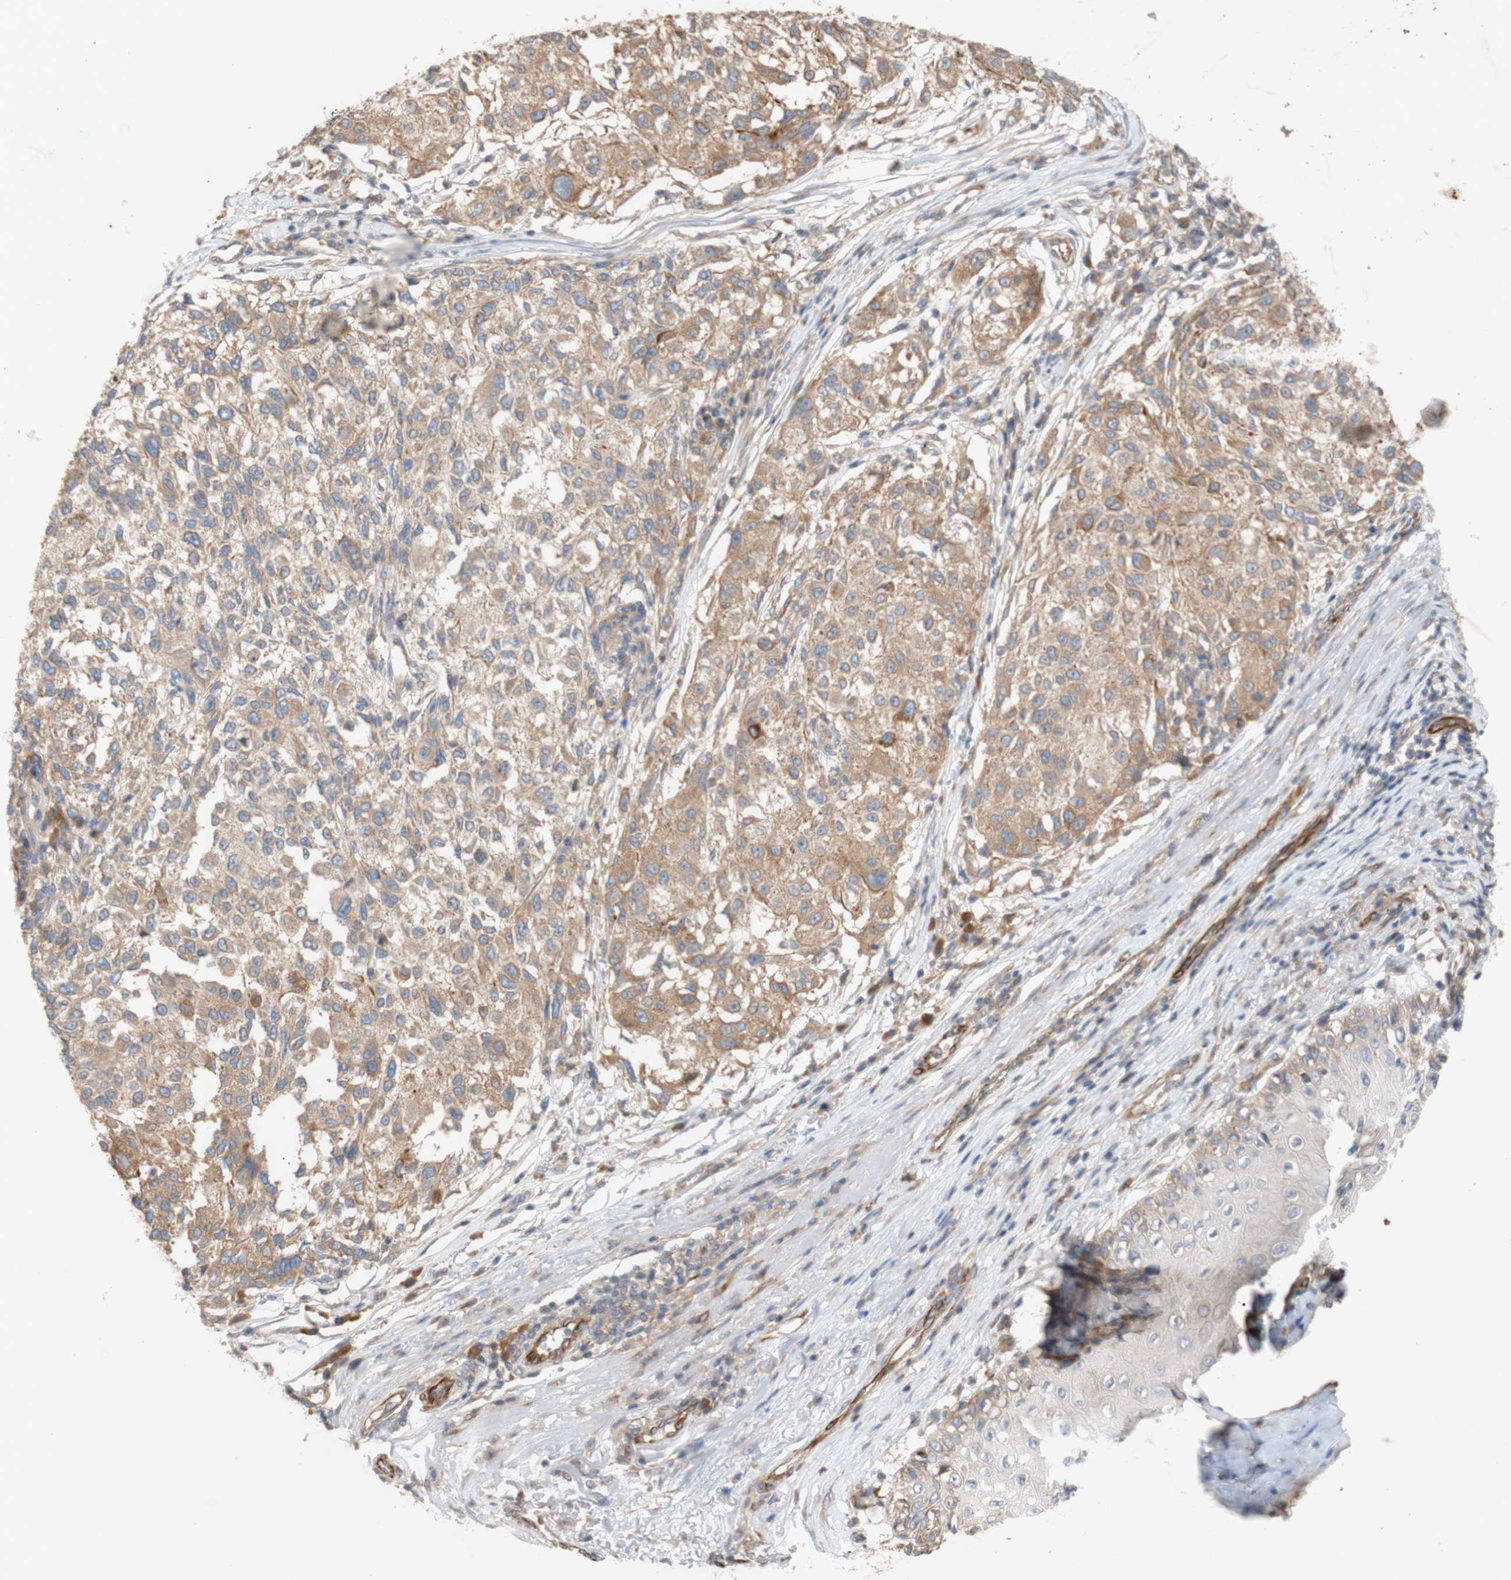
{"staining": {"intensity": "moderate", "quantity": ">75%", "location": "cytoplasmic/membranous"}, "tissue": "melanoma", "cell_type": "Tumor cells", "image_type": "cancer", "snomed": [{"axis": "morphology", "description": "Necrosis, NOS"}, {"axis": "morphology", "description": "Malignant melanoma, NOS"}, {"axis": "topography", "description": "Skin"}], "caption": "Malignant melanoma was stained to show a protein in brown. There is medium levels of moderate cytoplasmic/membranous expression in about >75% of tumor cells.", "gene": "EIF2S3", "patient": {"sex": "female", "age": 87}}